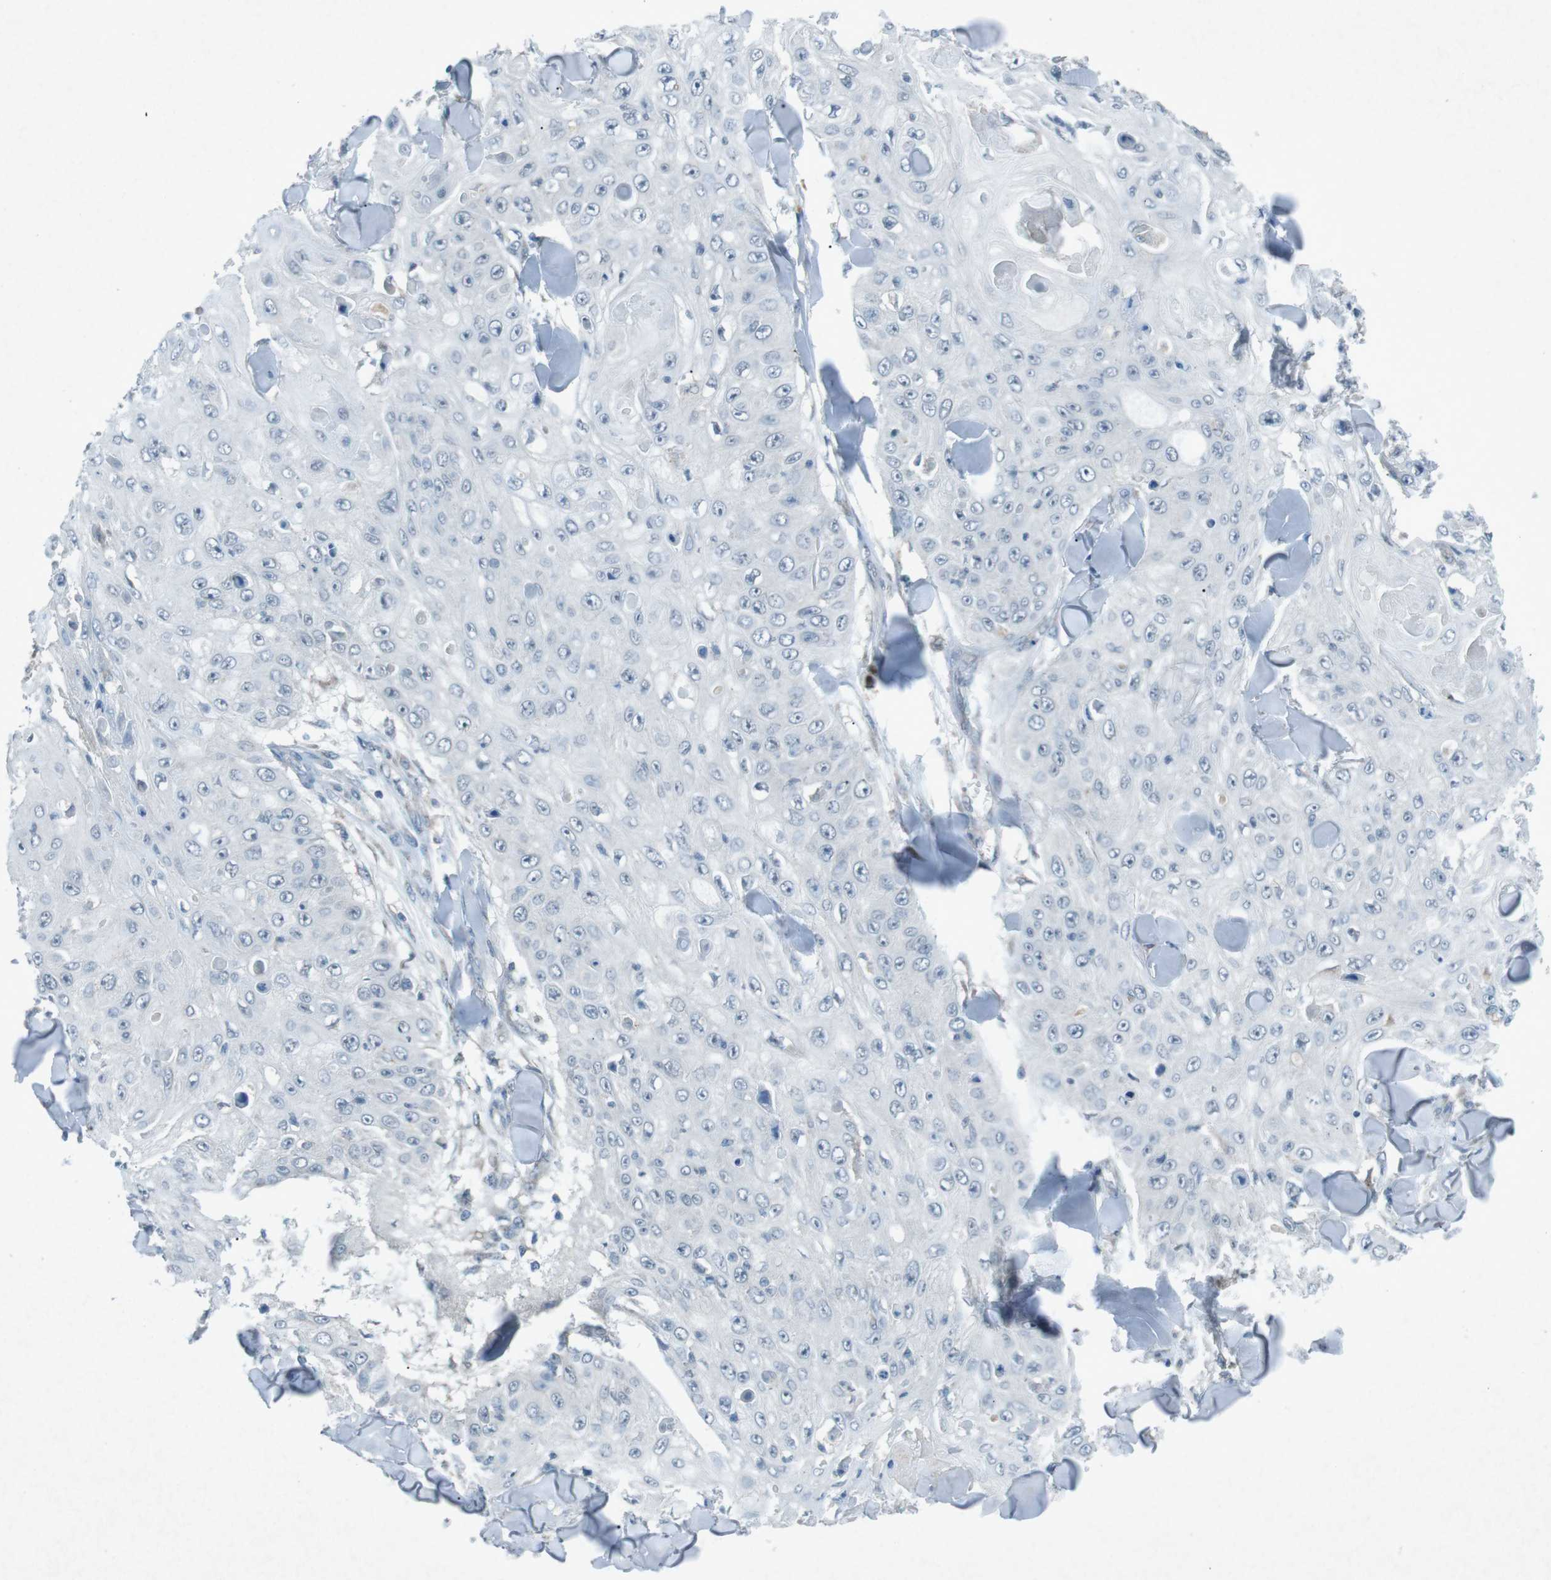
{"staining": {"intensity": "negative", "quantity": "none", "location": "none"}, "tissue": "skin cancer", "cell_type": "Tumor cells", "image_type": "cancer", "snomed": [{"axis": "morphology", "description": "Squamous cell carcinoma, NOS"}, {"axis": "topography", "description": "Skin"}], "caption": "High power microscopy photomicrograph of an immunohistochemistry (IHC) photomicrograph of skin squamous cell carcinoma, revealing no significant positivity in tumor cells.", "gene": "FCRLA", "patient": {"sex": "male", "age": 86}}